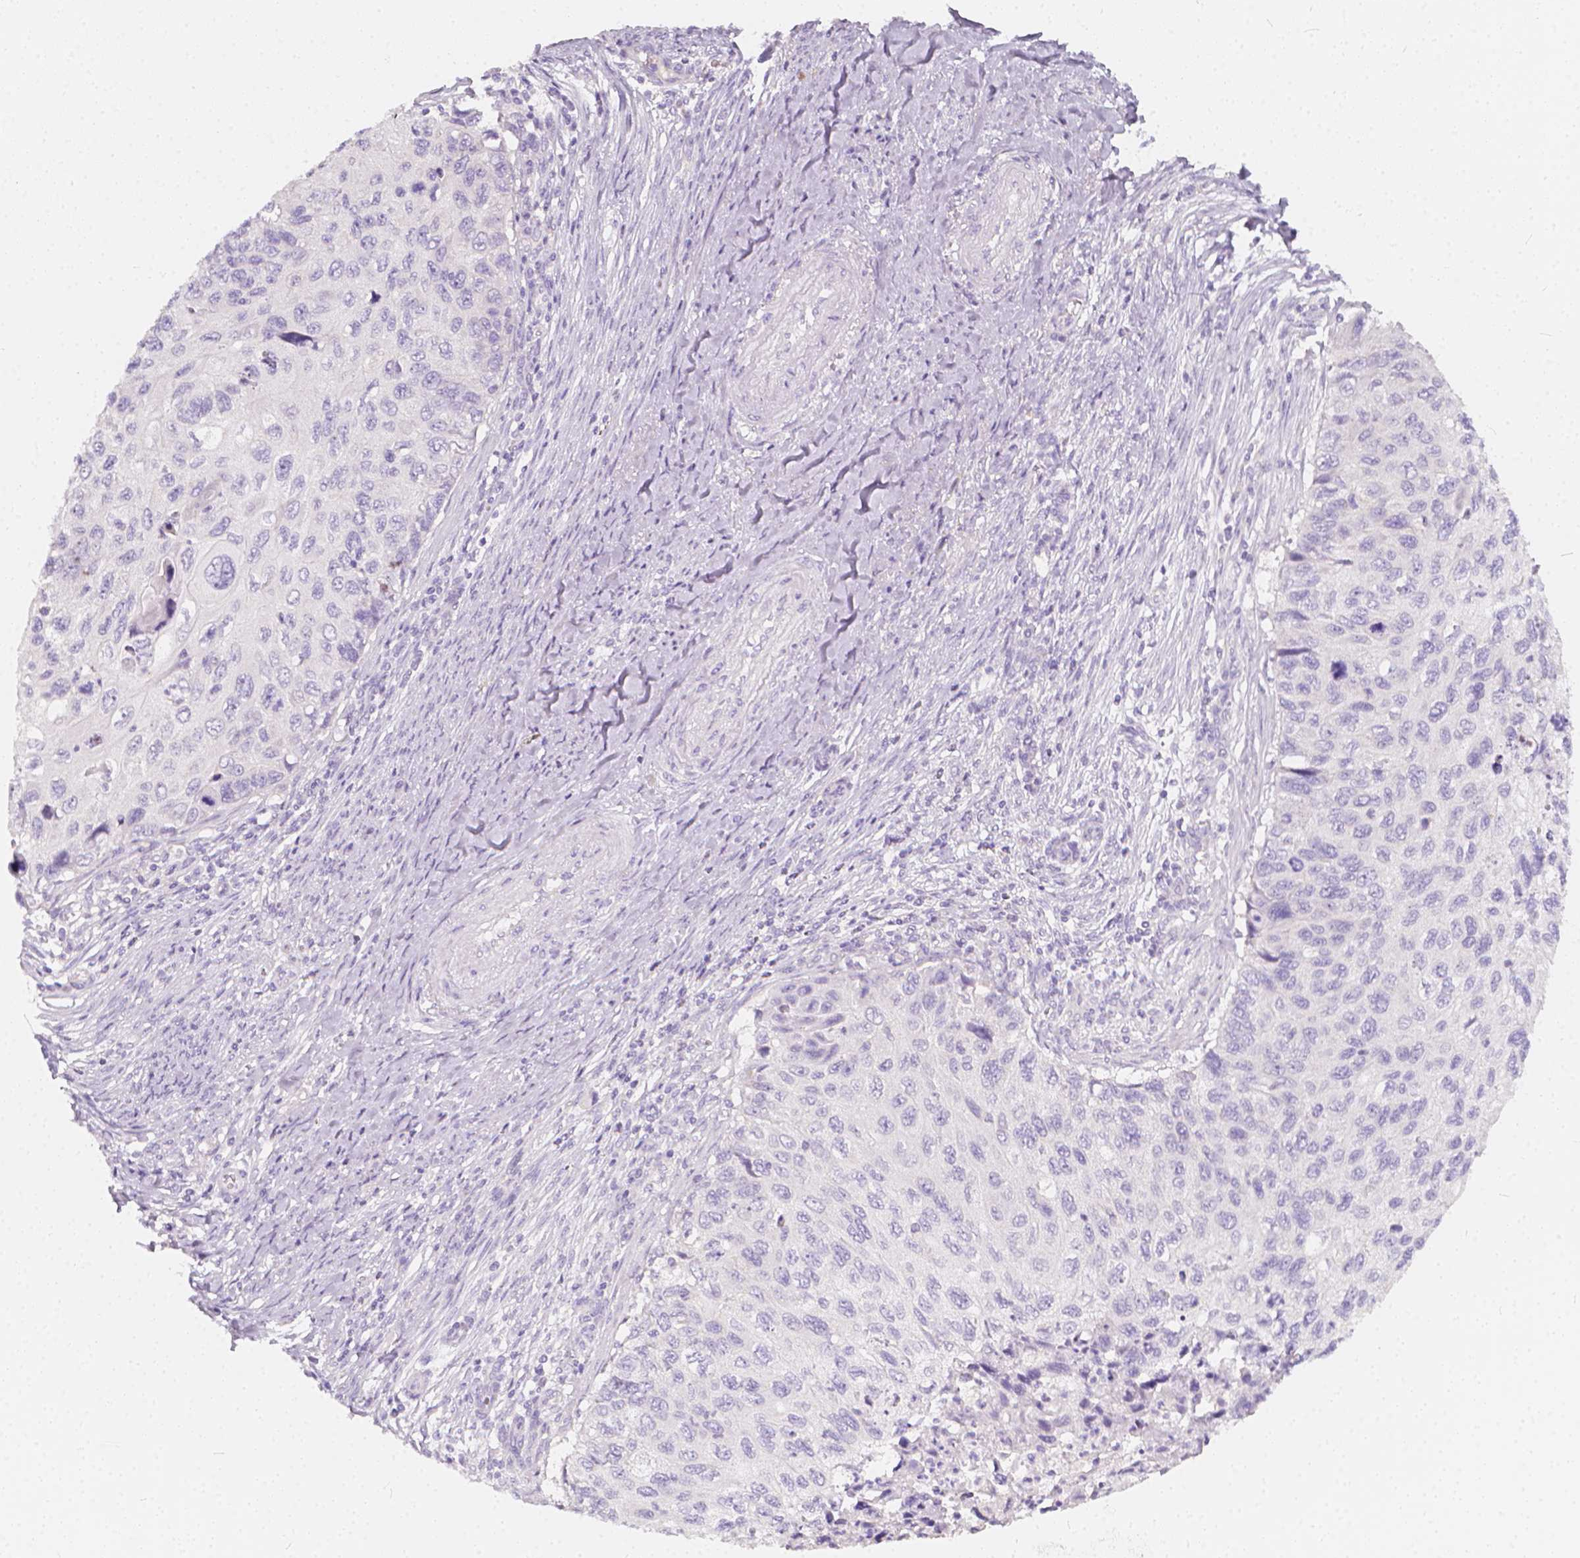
{"staining": {"intensity": "negative", "quantity": "none", "location": "none"}, "tissue": "cervical cancer", "cell_type": "Tumor cells", "image_type": "cancer", "snomed": [{"axis": "morphology", "description": "Squamous cell carcinoma, NOS"}, {"axis": "topography", "description": "Cervix"}], "caption": "The image demonstrates no significant expression in tumor cells of cervical cancer (squamous cell carcinoma).", "gene": "RBFOX1", "patient": {"sex": "female", "age": 70}}